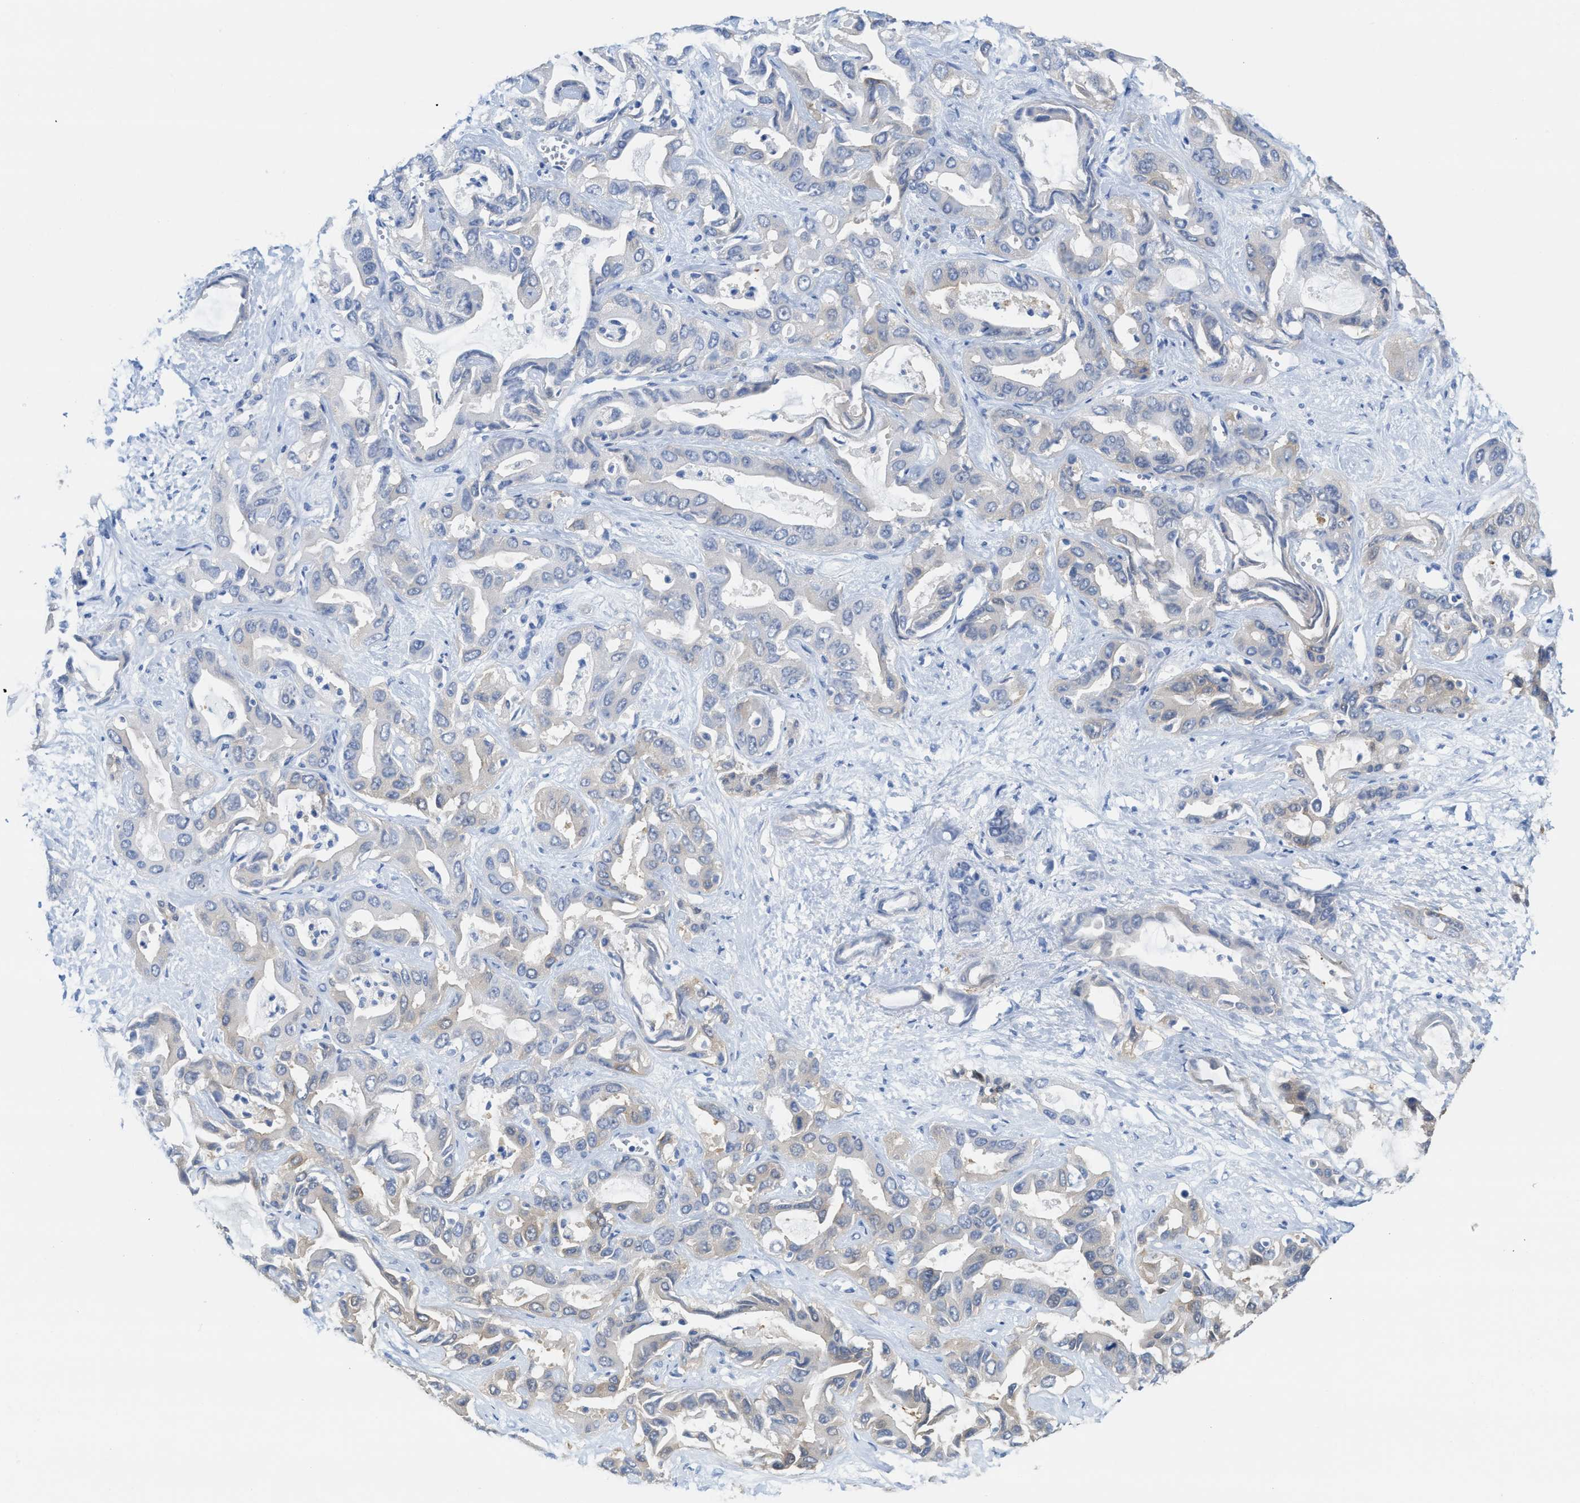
{"staining": {"intensity": "weak", "quantity": "<25%", "location": "cytoplasmic/membranous"}, "tissue": "liver cancer", "cell_type": "Tumor cells", "image_type": "cancer", "snomed": [{"axis": "morphology", "description": "Cholangiocarcinoma"}, {"axis": "topography", "description": "Liver"}], "caption": "Human liver cholangiocarcinoma stained for a protein using immunohistochemistry (IHC) displays no staining in tumor cells.", "gene": "ASS1", "patient": {"sex": "female", "age": 52}}